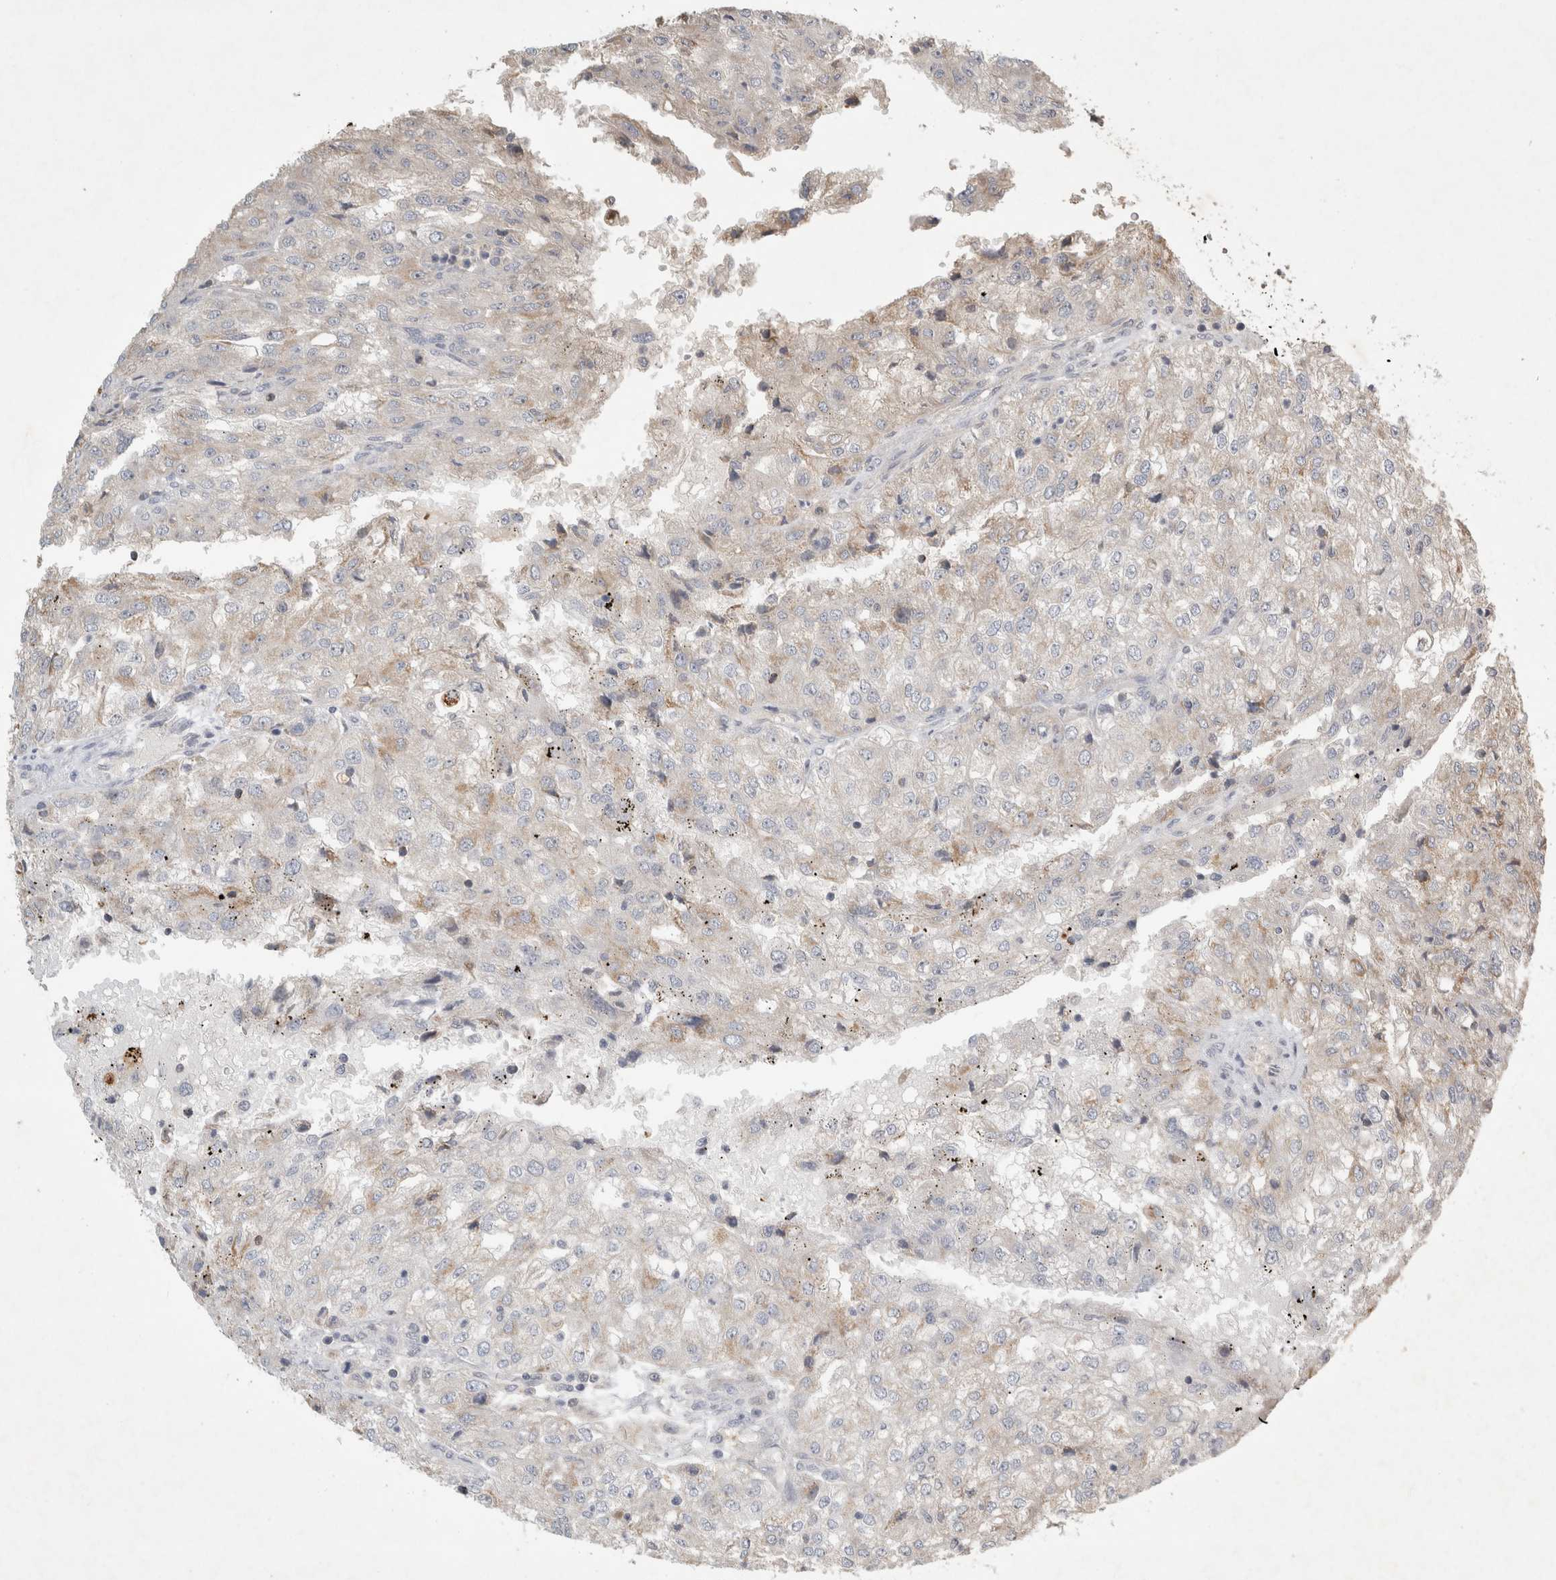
{"staining": {"intensity": "negative", "quantity": "none", "location": "none"}, "tissue": "renal cancer", "cell_type": "Tumor cells", "image_type": "cancer", "snomed": [{"axis": "morphology", "description": "Adenocarcinoma, NOS"}, {"axis": "topography", "description": "Kidney"}], "caption": "High magnification brightfield microscopy of renal adenocarcinoma stained with DAB (3,3'-diaminobenzidine) (brown) and counterstained with hematoxylin (blue): tumor cells show no significant expression.", "gene": "SERAC1", "patient": {"sex": "female", "age": 54}}